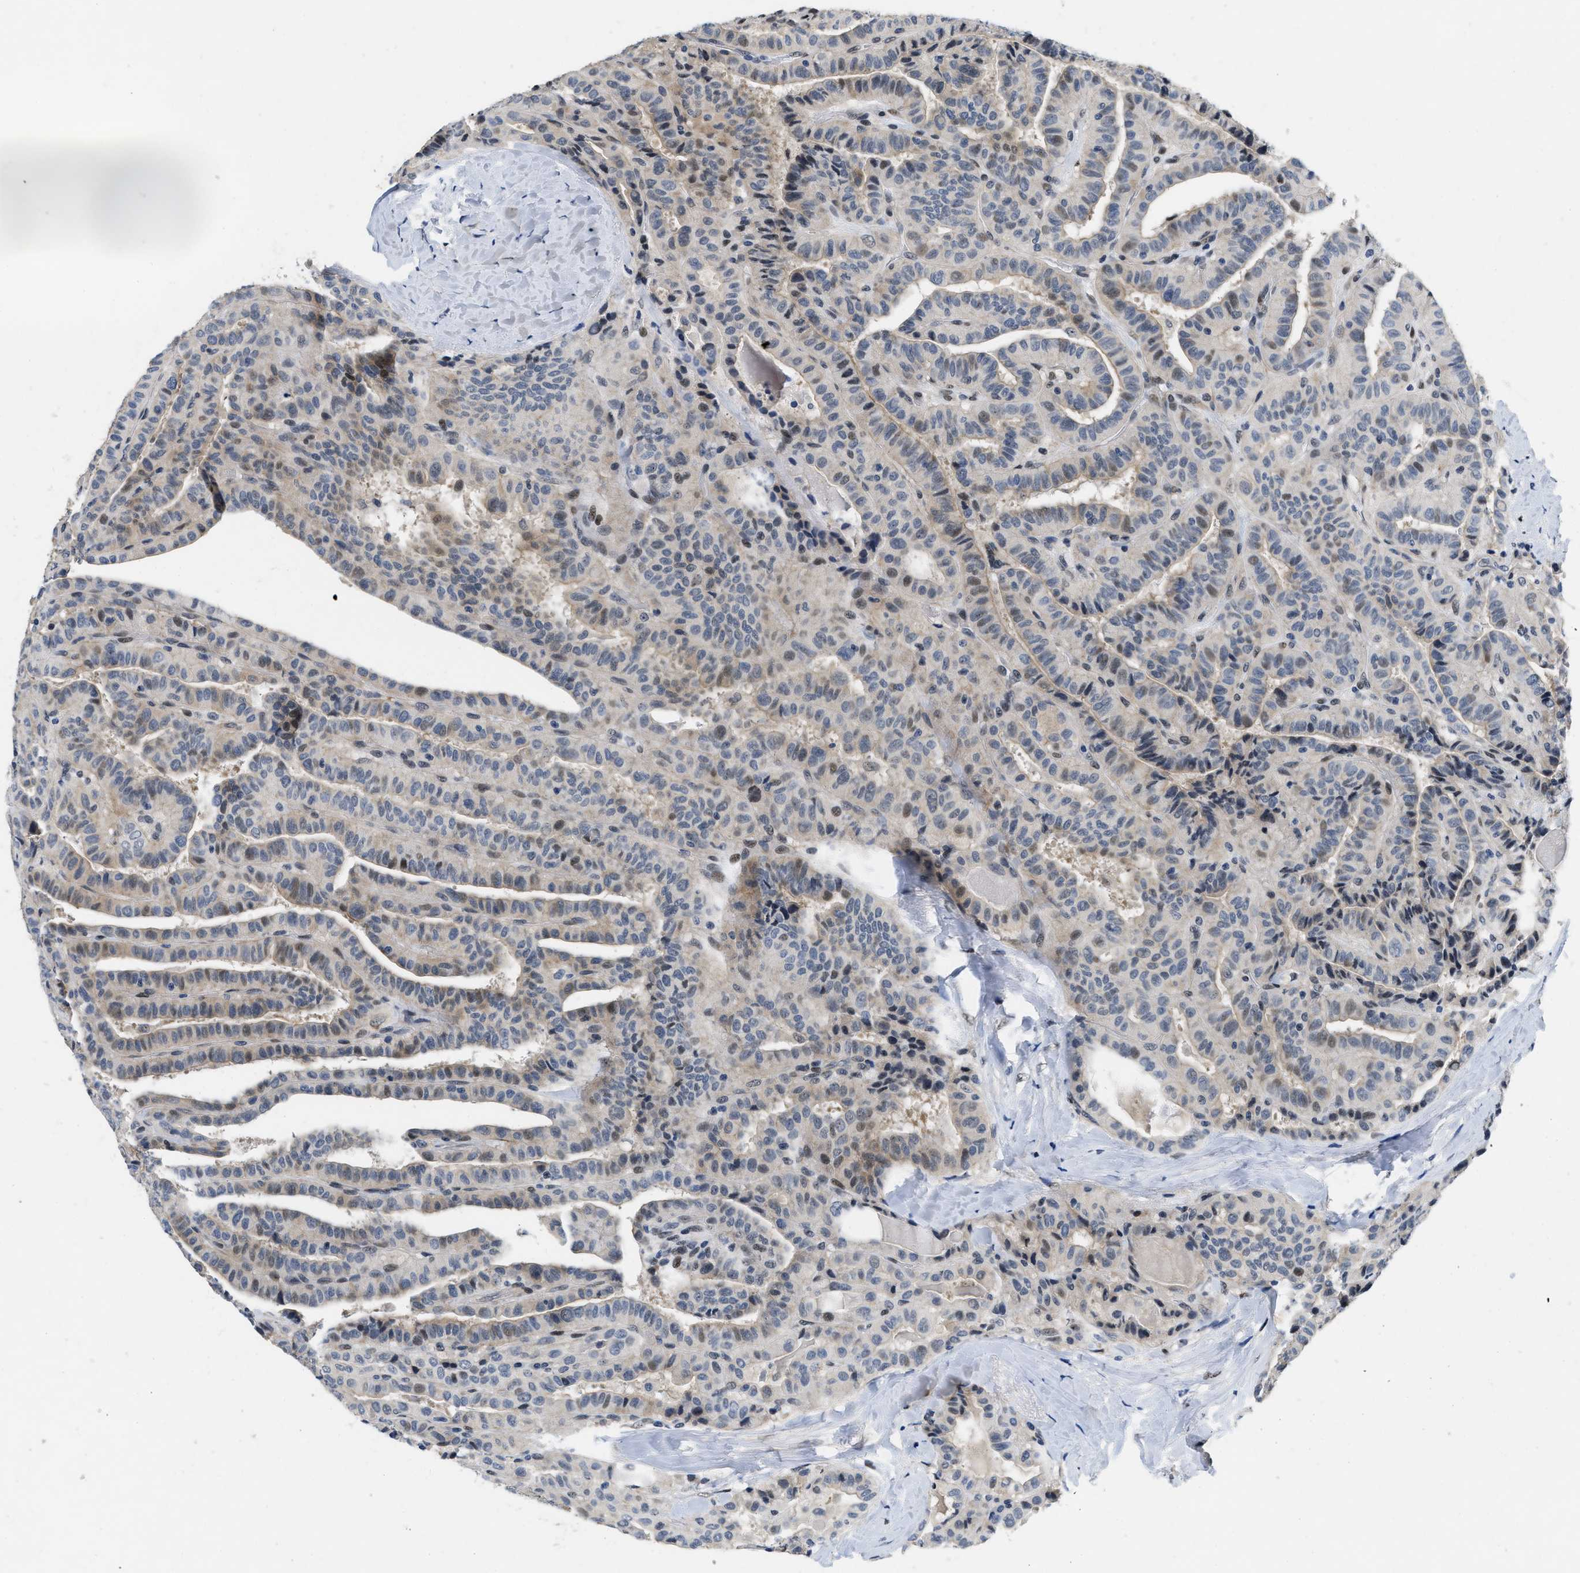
{"staining": {"intensity": "weak", "quantity": "25%-75%", "location": "nuclear"}, "tissue": "thyroid cancer", "cell_type": "Tumor cells", "image_type": "cancer", "snomed": [{"axis": "morphology", "description": "Papillary adenocarcinoma, NOS"}, {"axis": "topography", "description": "Thyroid gland"}], "caption": "Immunohistochemistry photomicrograph of human papillary adenocarcinoma (thyroid) stained for a protein (brown), which exhibits low levels of weak nuclear staining in about 25%-75% of tumor cells.", "gene": "VIP", "patient": {"sex": "male", "age": 77}}